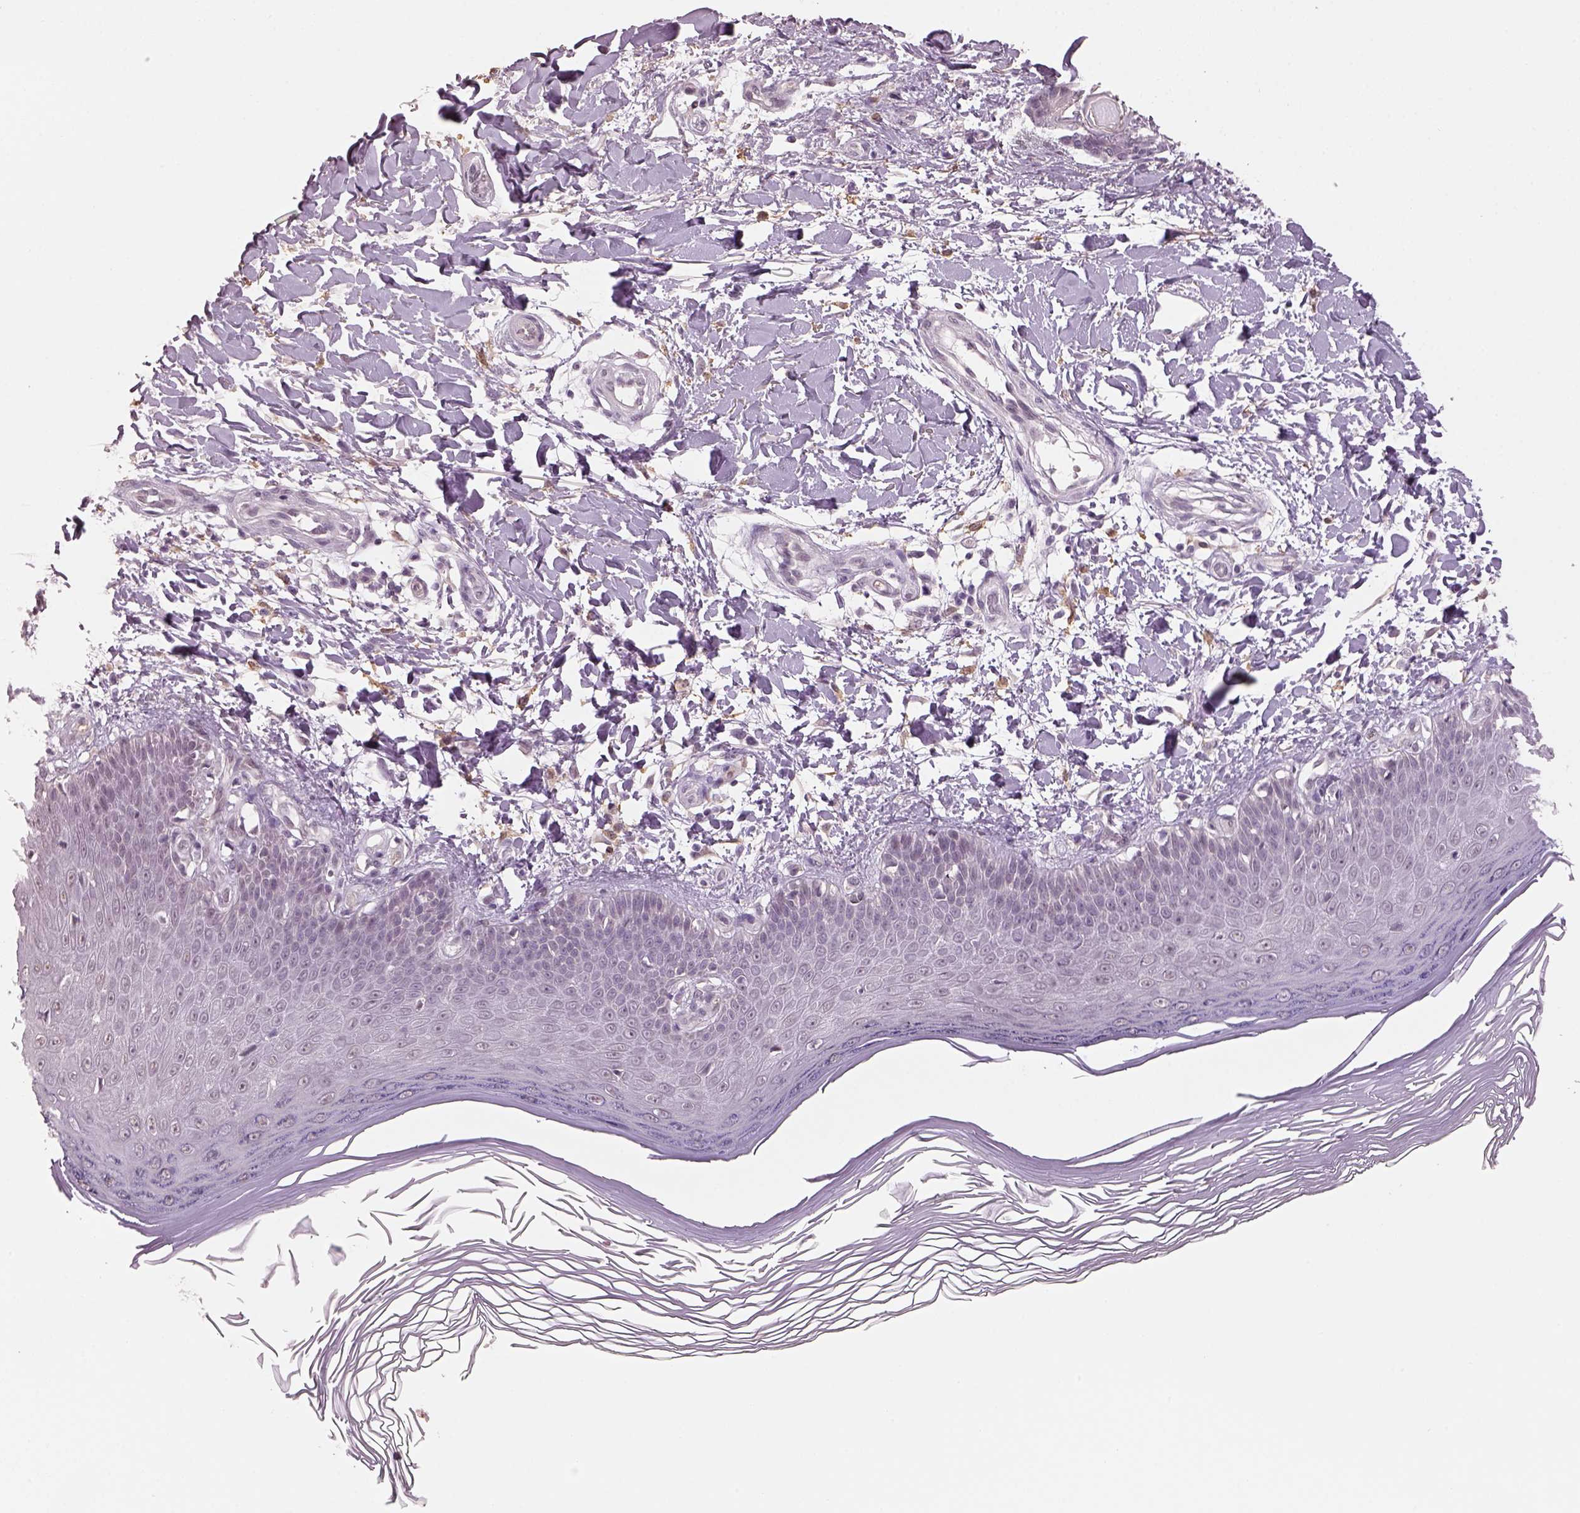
{"staining": {"intensity": "negative", "quantity": "none", "location": "none"}, "tissue": "skin", "cell_type": "Fibroblasts", "image_type": "normal", "snomed": [{"axis": "morphology", "description": "Normal tissue, NOS"}, {"axis": "topography", "description": "Skin"}], "caption": "DAB immunohistochemical staining of normal human skin exhibits no significant positivity in fibroblasts. Nuclei are stained in blue.", "gene": "NAT8B", "patient": {"sex": "female", "age": 62}}